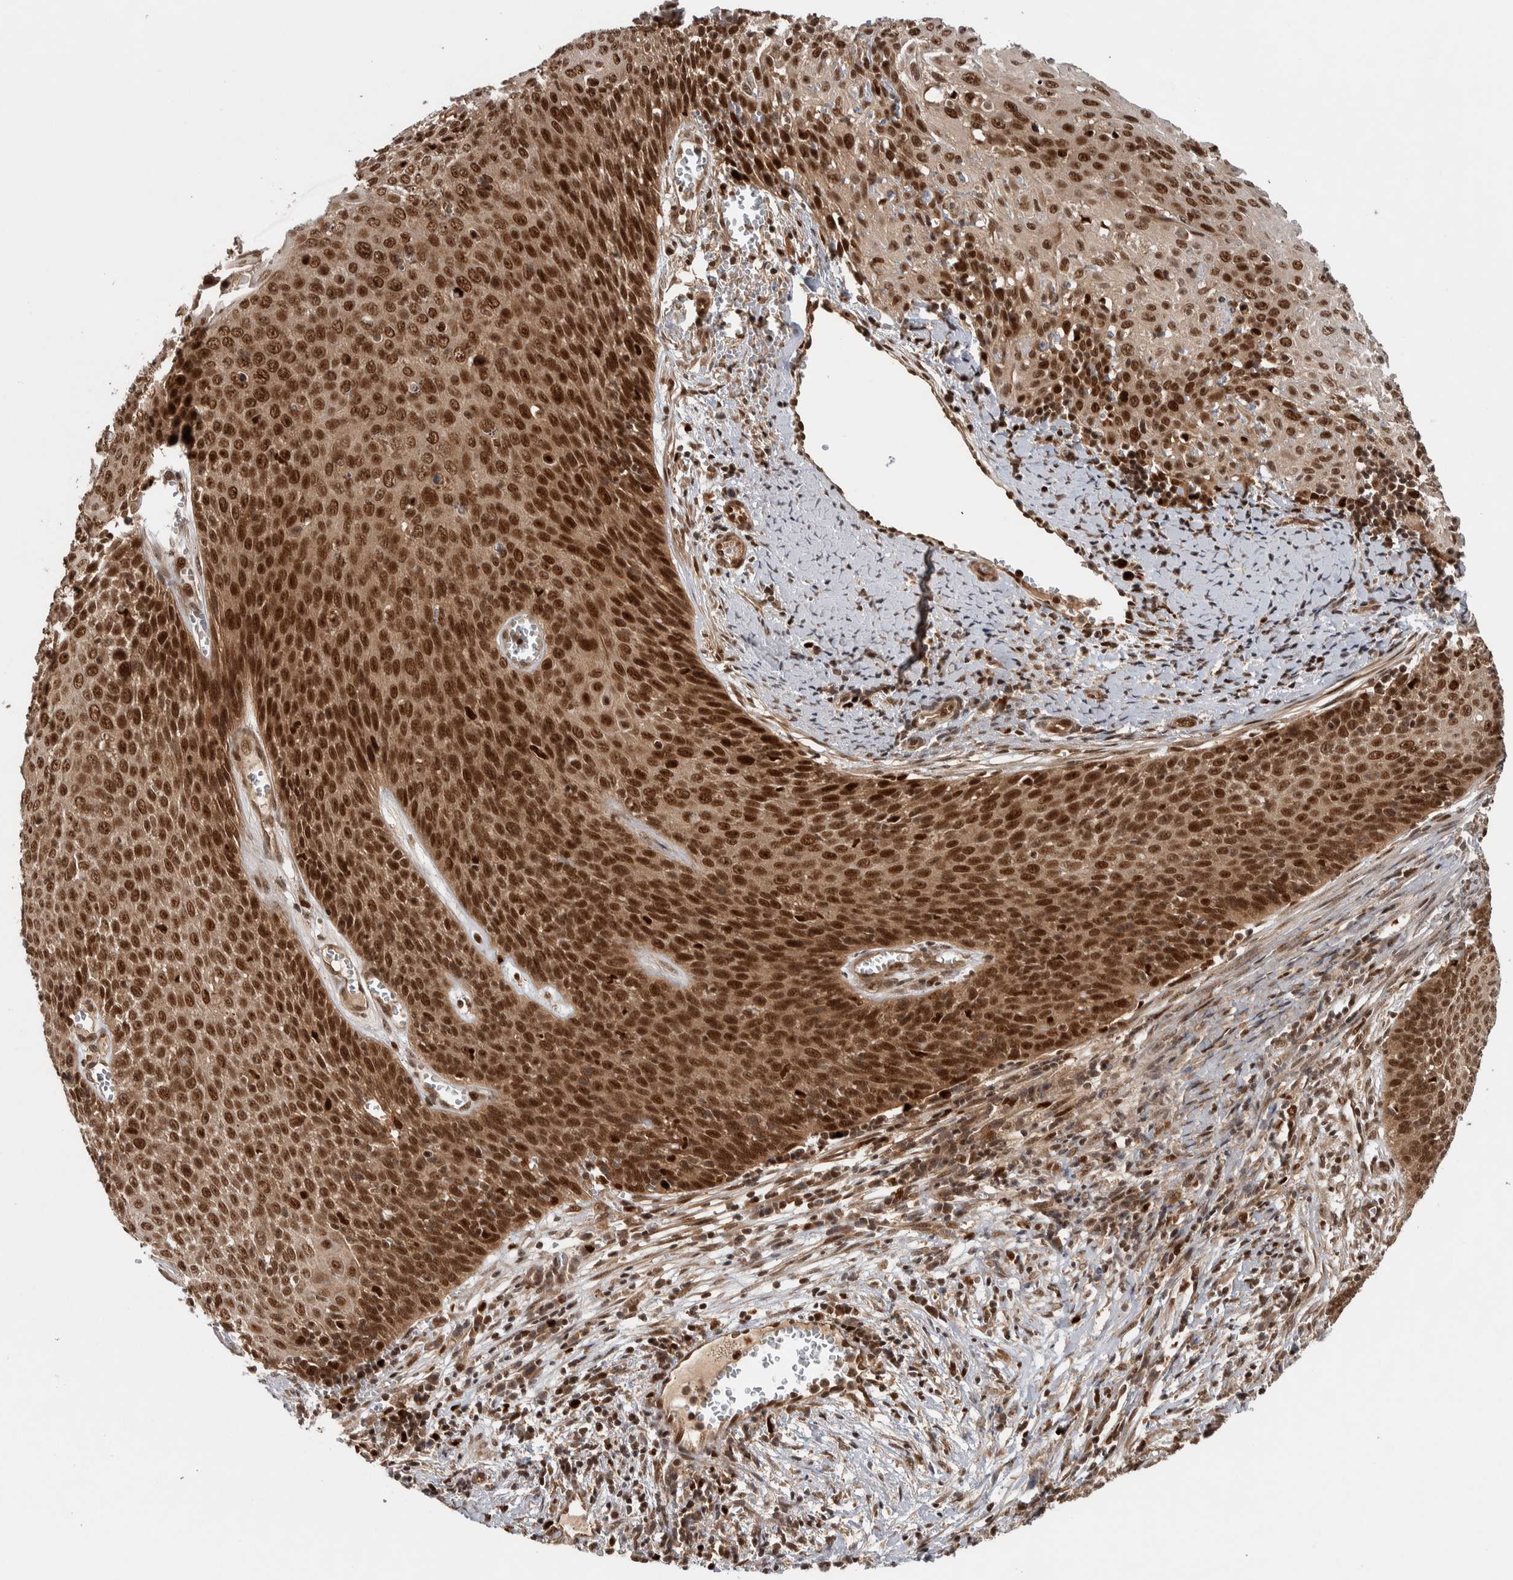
{"staining": {"intensity": "strong", "quantity": ">75%", "location": "nuclear"}, "tissue": "cervical cancer", "cell_type": "Tumor cells", "image_type": "cancer", "snomed": [{"axis": "morphology", "description": "Squamous cell carcinoma, NOS"}, {"axis": "topography", "description": "Cervix"}], "caption": "This histopathology image exhibits immunohistochemistry (IHC) staining of human cervical squamous cell carcinoma, with high strong nuclear positivity in approximately >75% of tumor cells.", "gene": "RPS6KA4", "patient": {"sex": "female", "age": 39}}